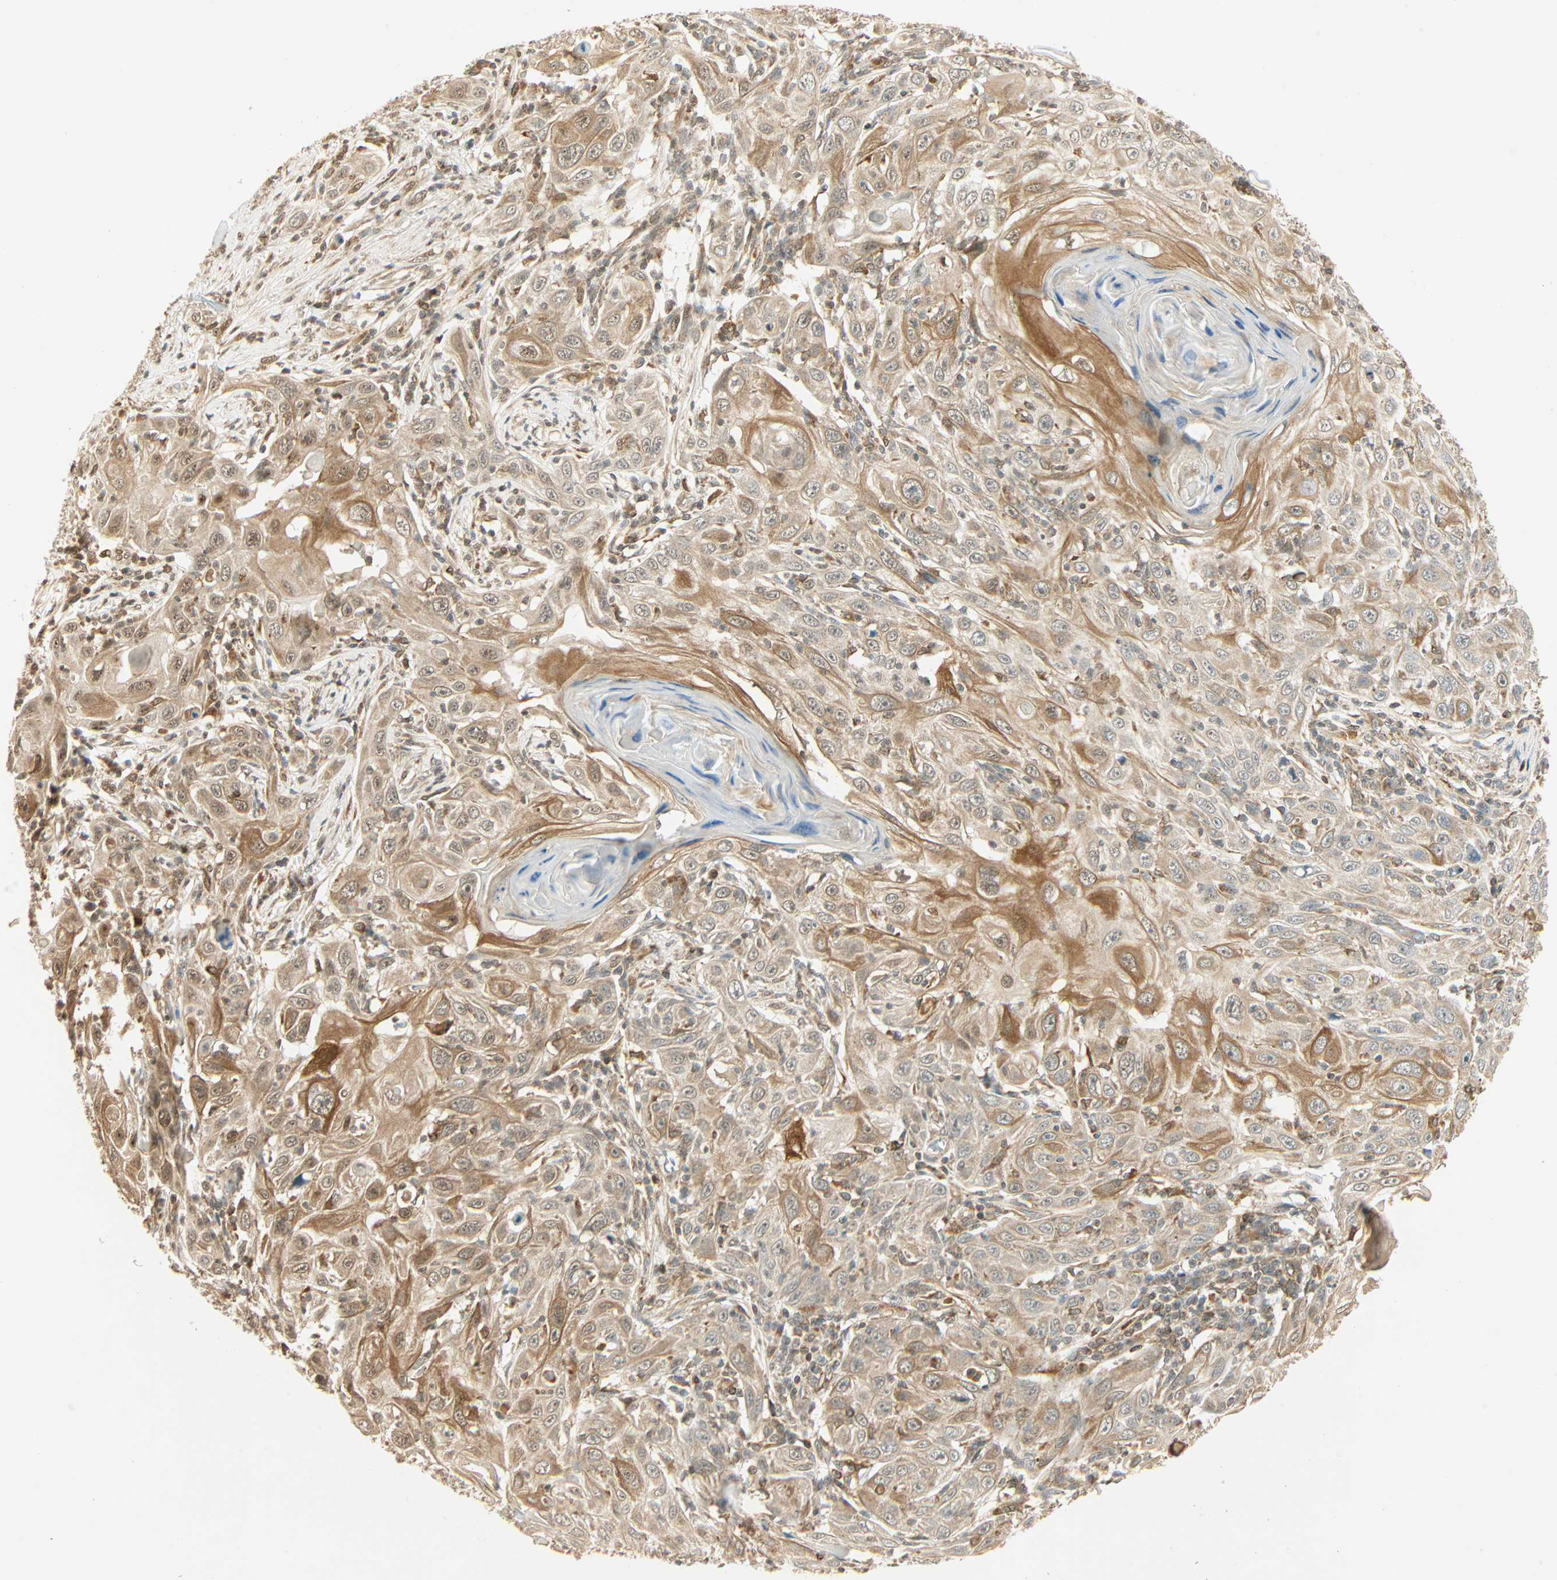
{"staining": {"intensity": "moderate", "quantity": ">75%", "location": "cytoplasmic/membranous,nuclear"}, "tissue": "skin cancer", "cell_type": "Tumor cells", "image_type": "cancer", "snomed": [{"axis": "morphology", "description": "Squamous cell carcinoma, NOS"}, {"axis": "topography", "description": "Skin"}], "caption": "Skin squamous cell carcinoma stained for a protein reveals moderate cytoplasmic/membranous and nuclear positivity in tumor cells.", "gene": "PNPLA6", "patient": {"sex": "female", "age": 88}}